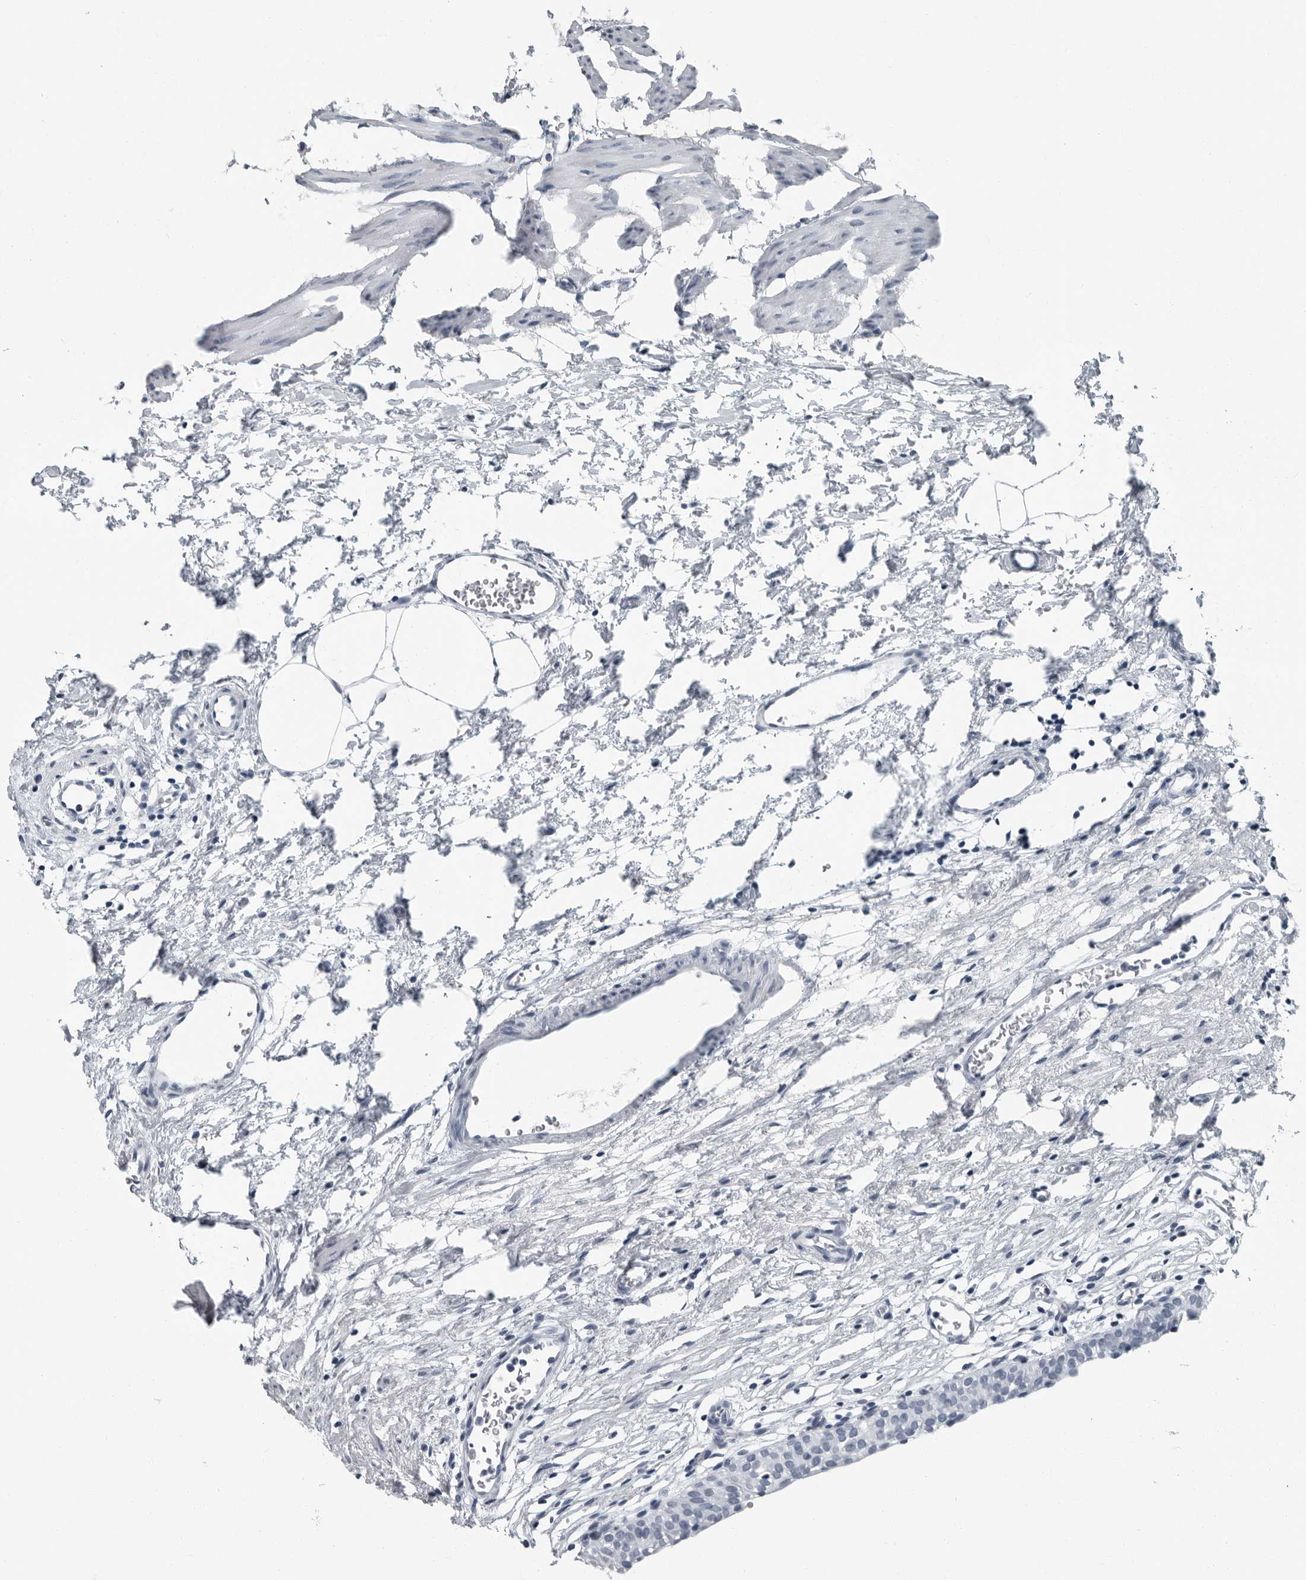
{"staining": {"intensity": "negative", "quantity": "none", "location": "none"}, "tissue": "urinary bladder", "cell_type": "Urothelial cells", "image_type": "normal", "snomed": [{"axis": "morphology", "description": "Normal tissue, NOS"}, {"axis": "morphology", "description": "Urothelial carcinoma, High grade"}, {"axis": "topography", "description": "Urinary bladder"}], "caption": "This is a photomicrograph of immunohistochemistry staining of normal urinary bladder, which shows no expression in urothelial cells. The staining was performed using DAB (3,3'-diaminobenzidine) to visualize the protein expression in brown, while the nuclei were stained in blue with hematoxylin (Magnification: 20x).", "gene": "PRSS1", "patient": {"sex": "female", "age": 60}}